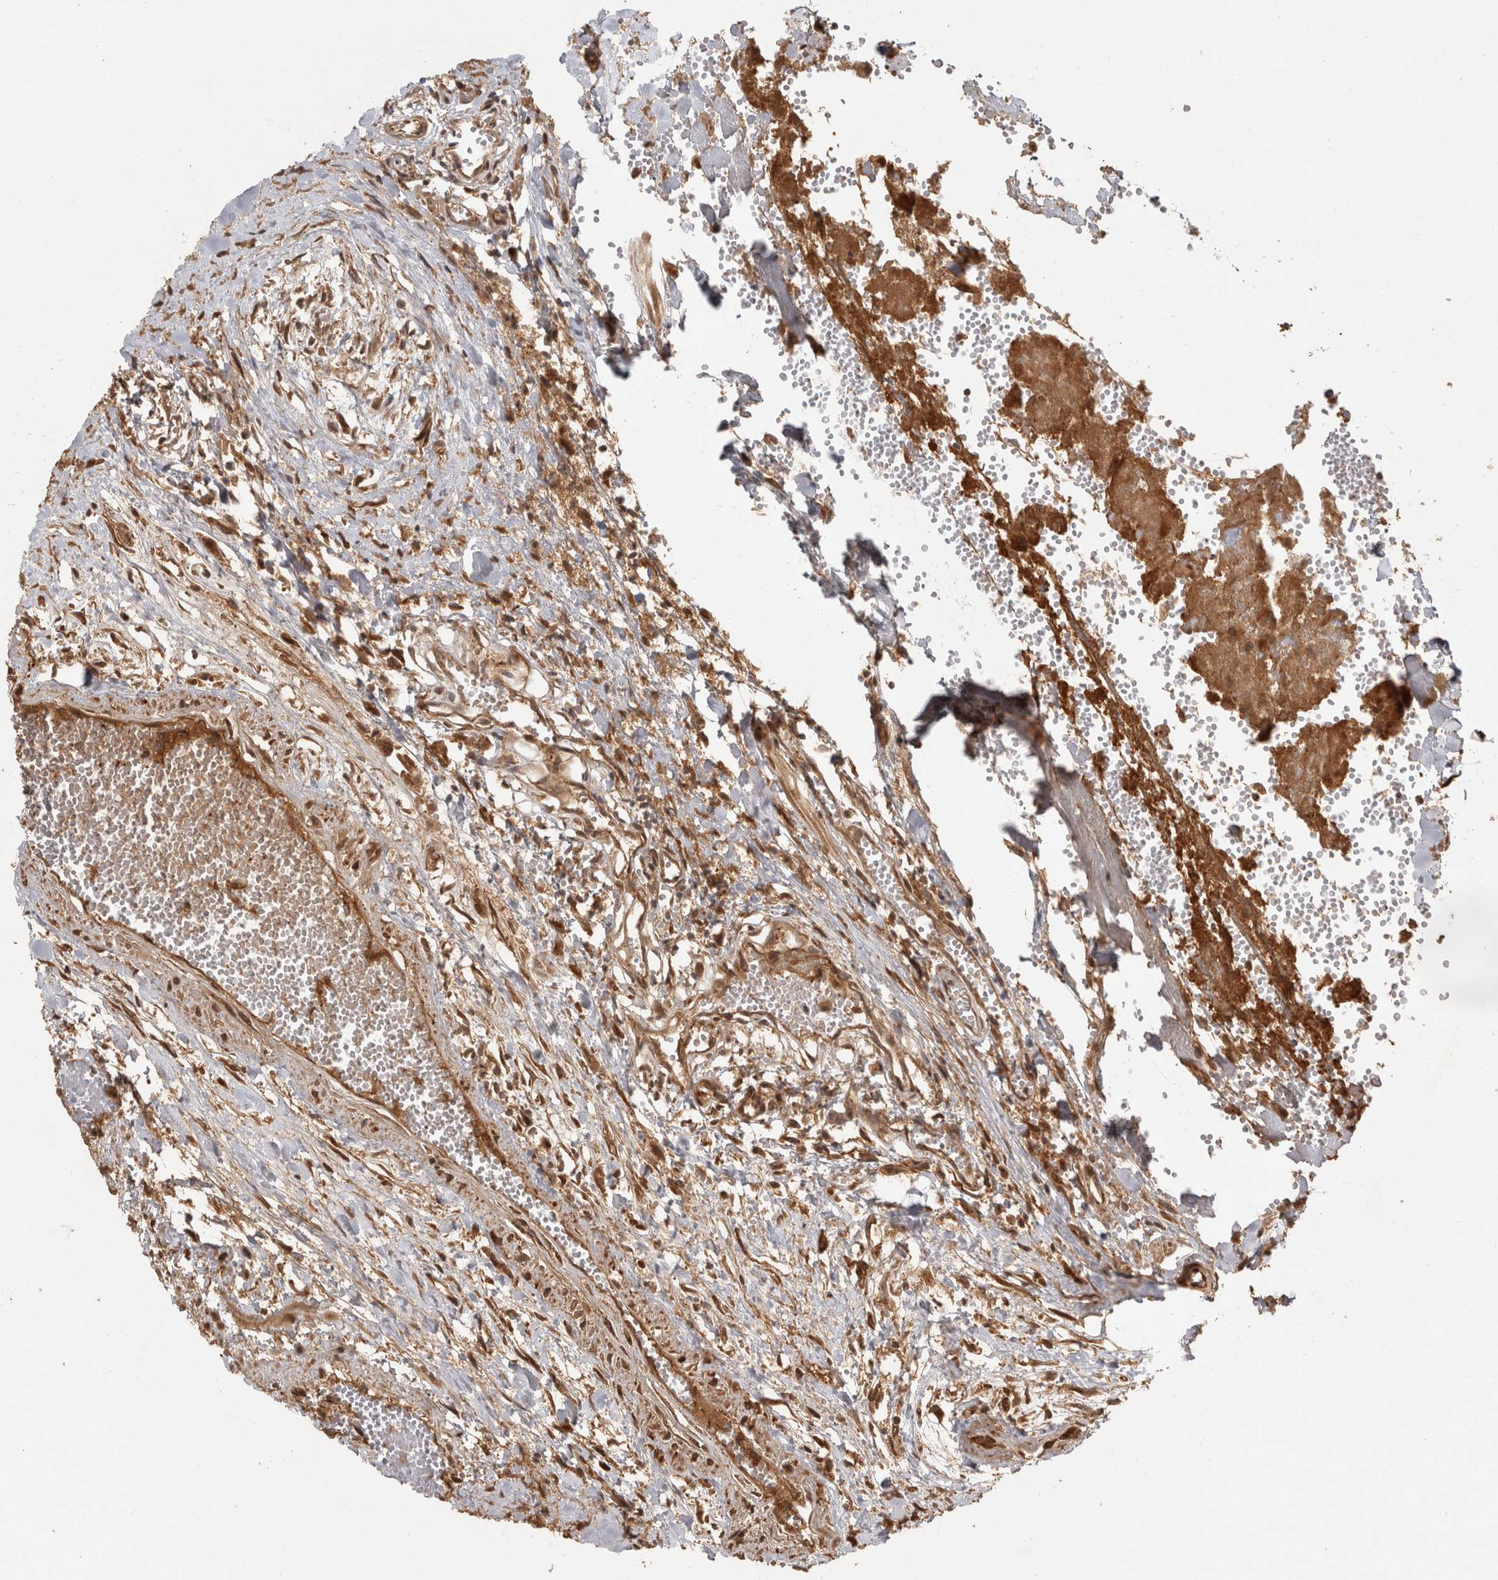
{"staining": {"intensity": "moderate", "quantity": ">75%", "location": "cytoplasmic/membranous"}, "tissue": "fallopian tube", "cell_type": "Glandular cells", "image_type": "normal", "snomed": [{"axis": "morphology", "description": "Normal tissue, NOS"}, {"axis": "topography", "description": "Fallopian tube"}, {"axis": "topography", "description": "Placenta"}], "caption": "Protein expression analysis of unremarkable fallopian tube shows moderate cytoplasmic/membranous expression in approximately >75% of glandular cells.", "gene": "CAMSAP2", "patient": {"sex": "female", "age": 32}}